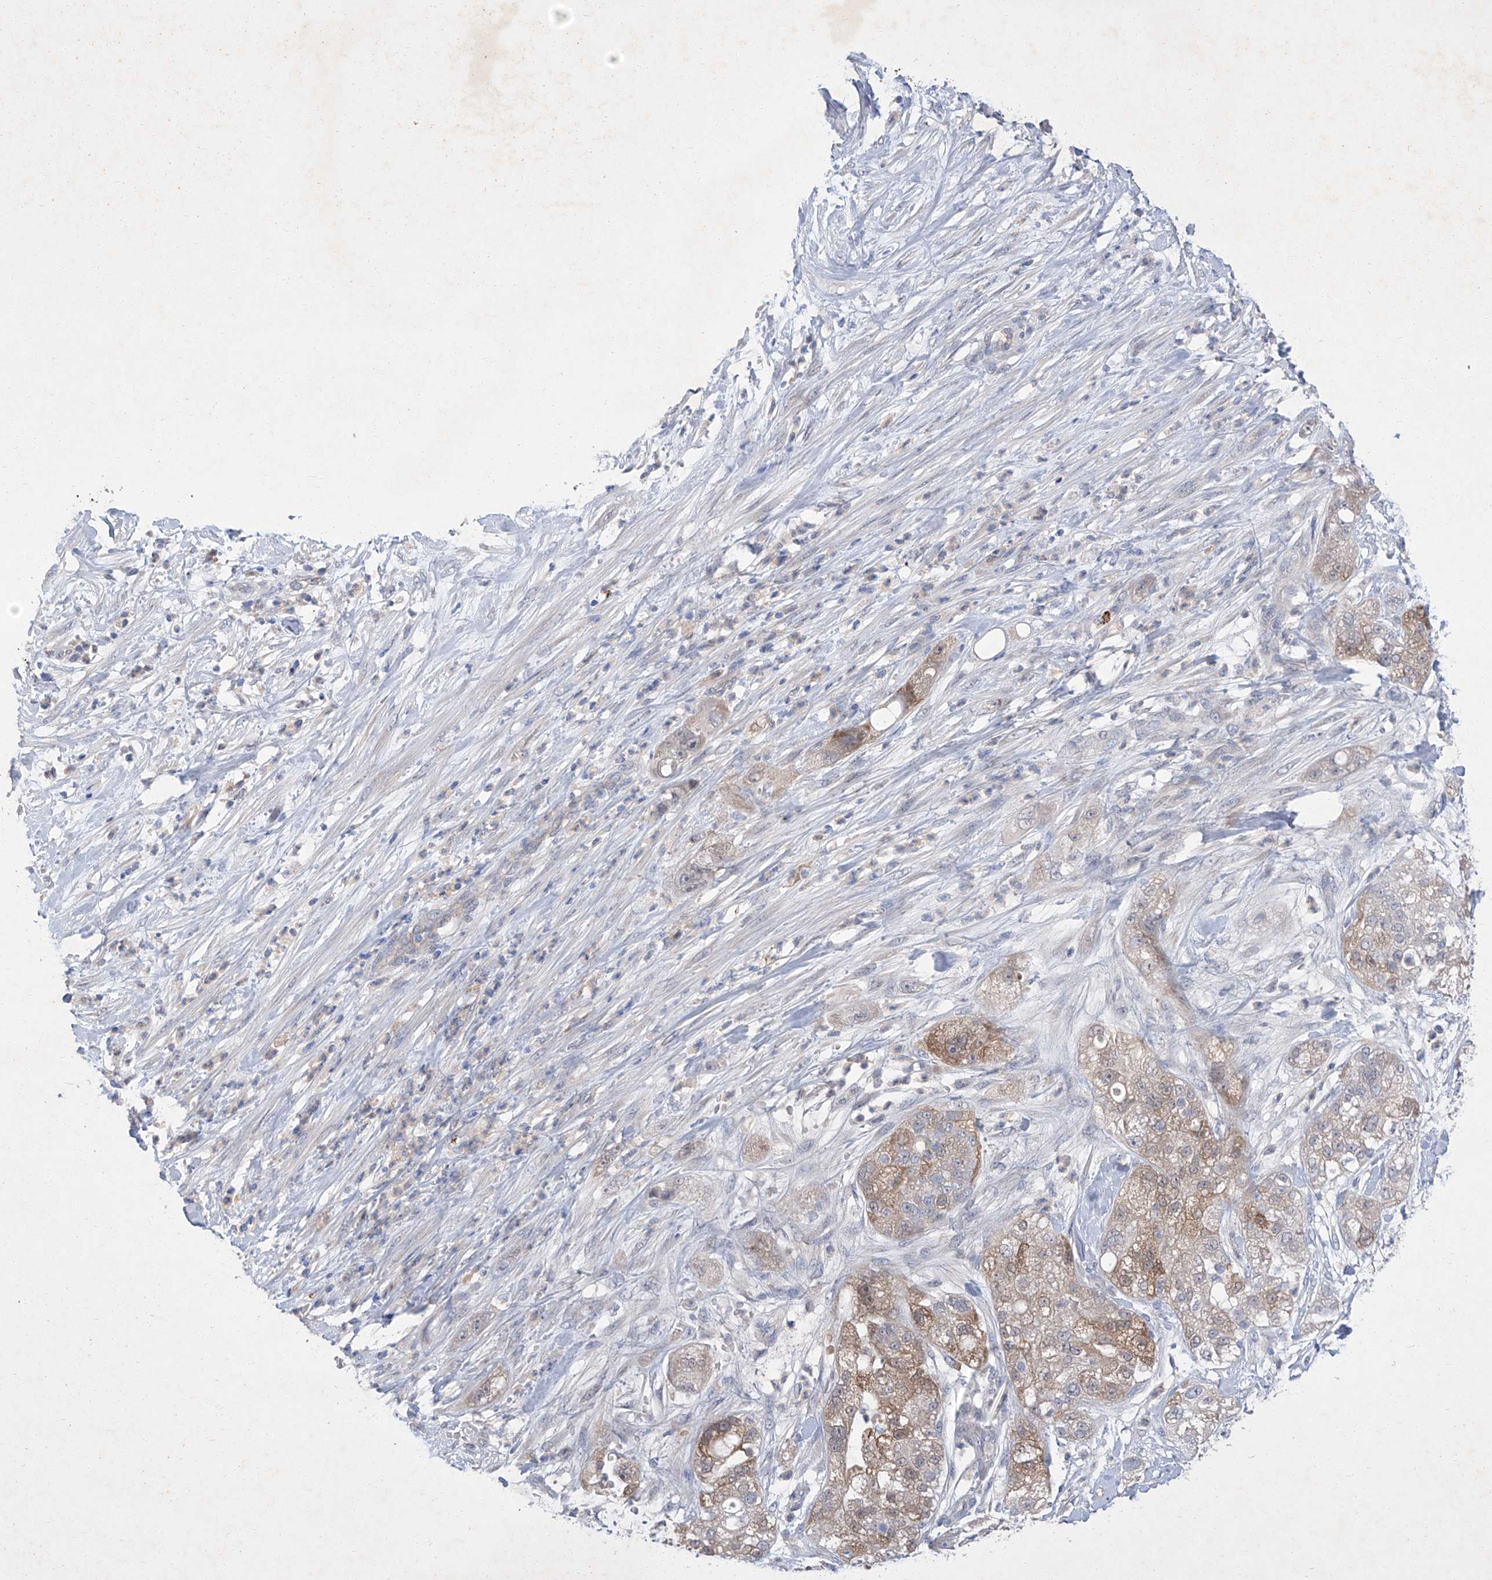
{"staining": {"intensity": "moderate", "quantity": "<25%", "location": "cytoplasmic/membranous"}, "tissue": "pancreatic cancer", "cell_type": "Tumor cells", "image_type": "cancer", "snomed": [{"axis": "morphology", "description": "Adenocarcinoma, NOS"}, {"axis": "topography", "description": "Pancreas"}], "caption": "The immunohistochemical stain shows moderate cytoplasmic/membranous expression in tumor cells of pancreatic adenocarcinoma tissue. (Stains: DAB (3,3'-diaminobenzidine) in brown, nuclei in blue, Microscopy: brightfield microscopy at high magnification).", "gene": "SBK2", "patient": {"sex": "female", "age": 78}}